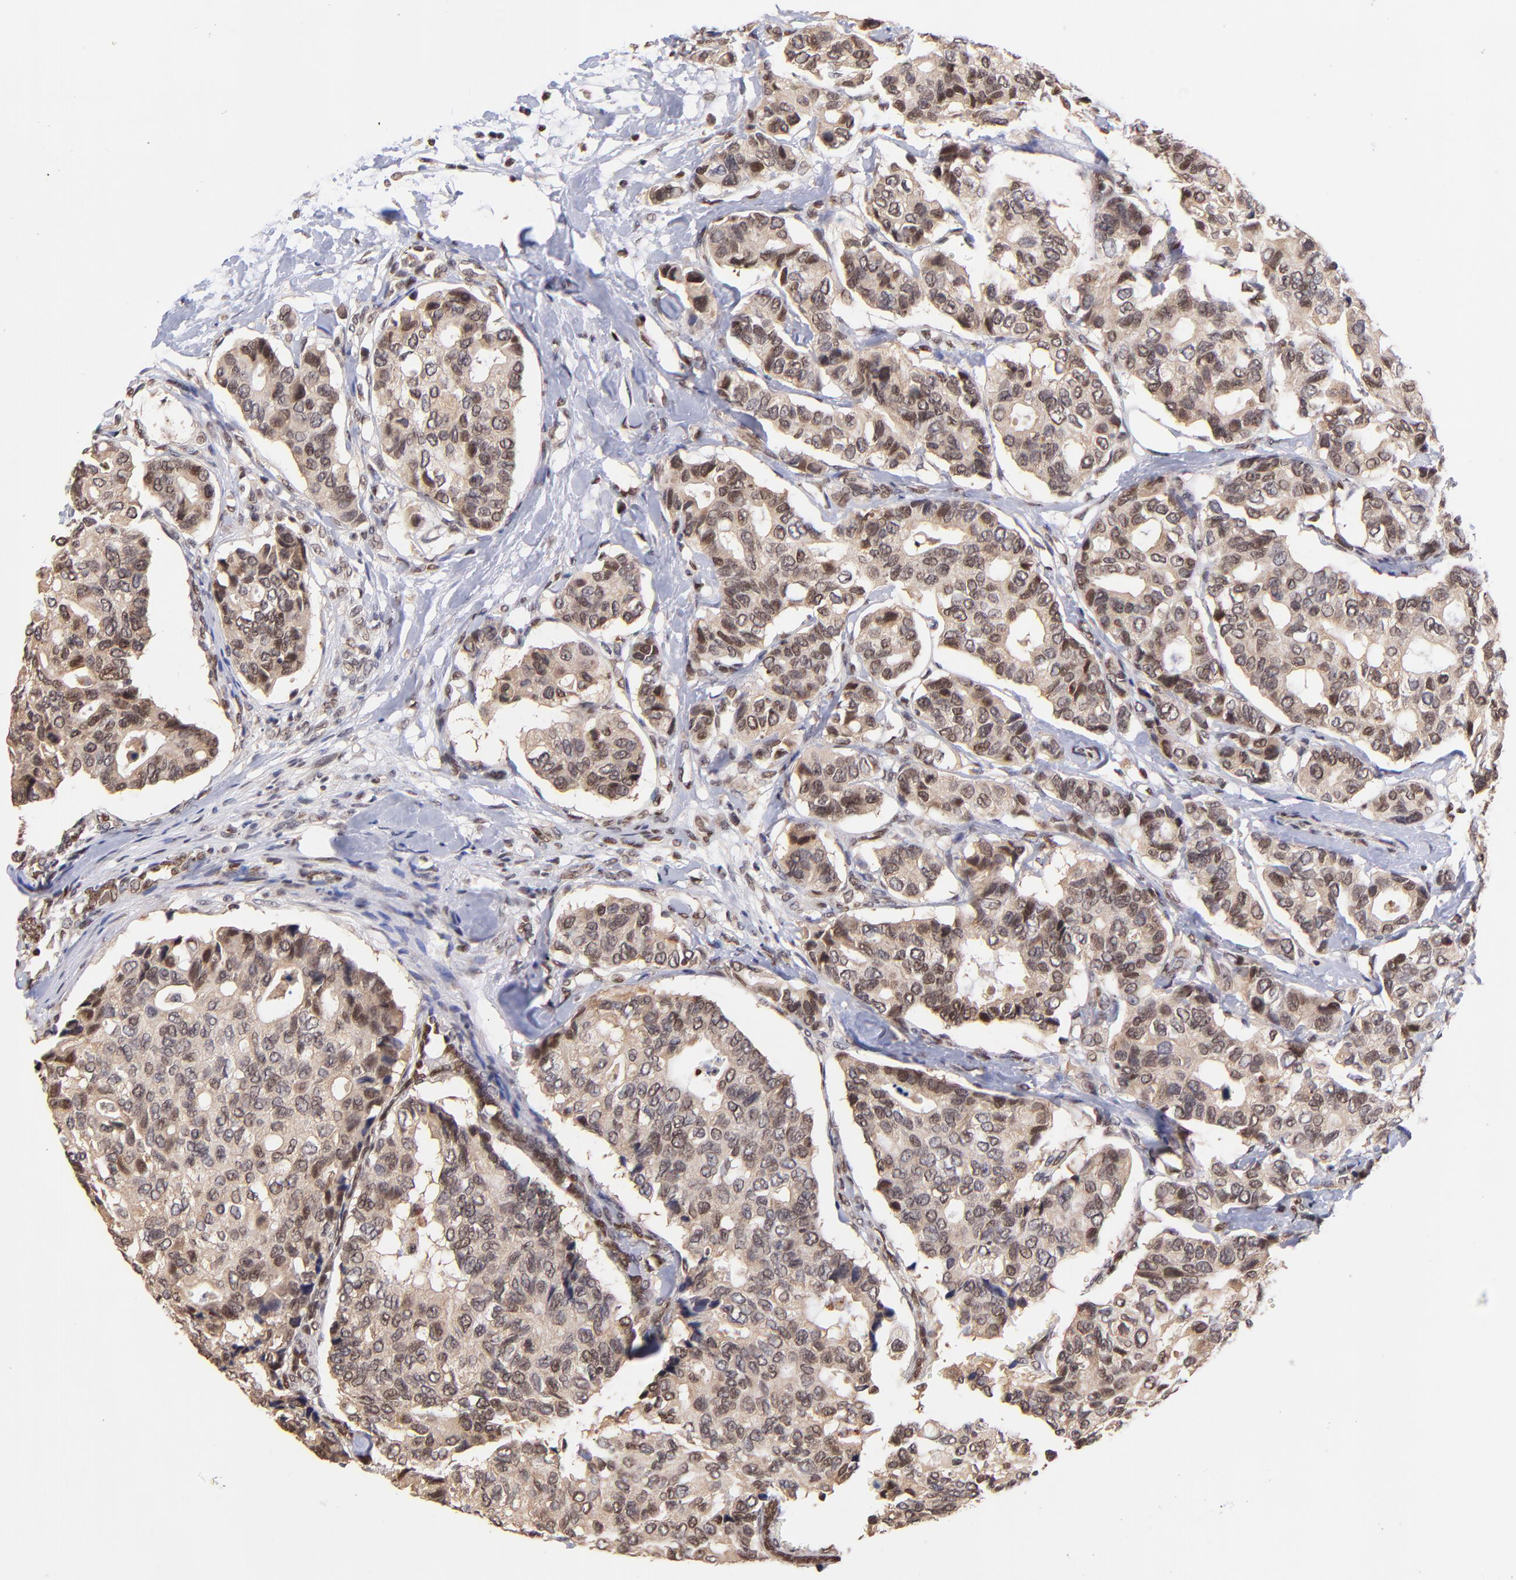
{"staining": {"intensity": "strong", "quantity": ">75%", "location": "cytoplasmic/membranous,nuclear"}, "tissue": "breast cancer", "cell_type": "Tumor cells", "image_type": "cancer", "snomed": [{"axis": "morphology", "description": "Duct carcinoma"}, {"axis": "topography", "description": "Breast"}], "caption": "Tumor cells display high levels of strong cytoplasmic/membranous and nuclear staining in about >75% of cells in infiltrating ductal carcinoma (breast).", "gene": "WDR25", "patient": {"sex": "female", "age": 69}}